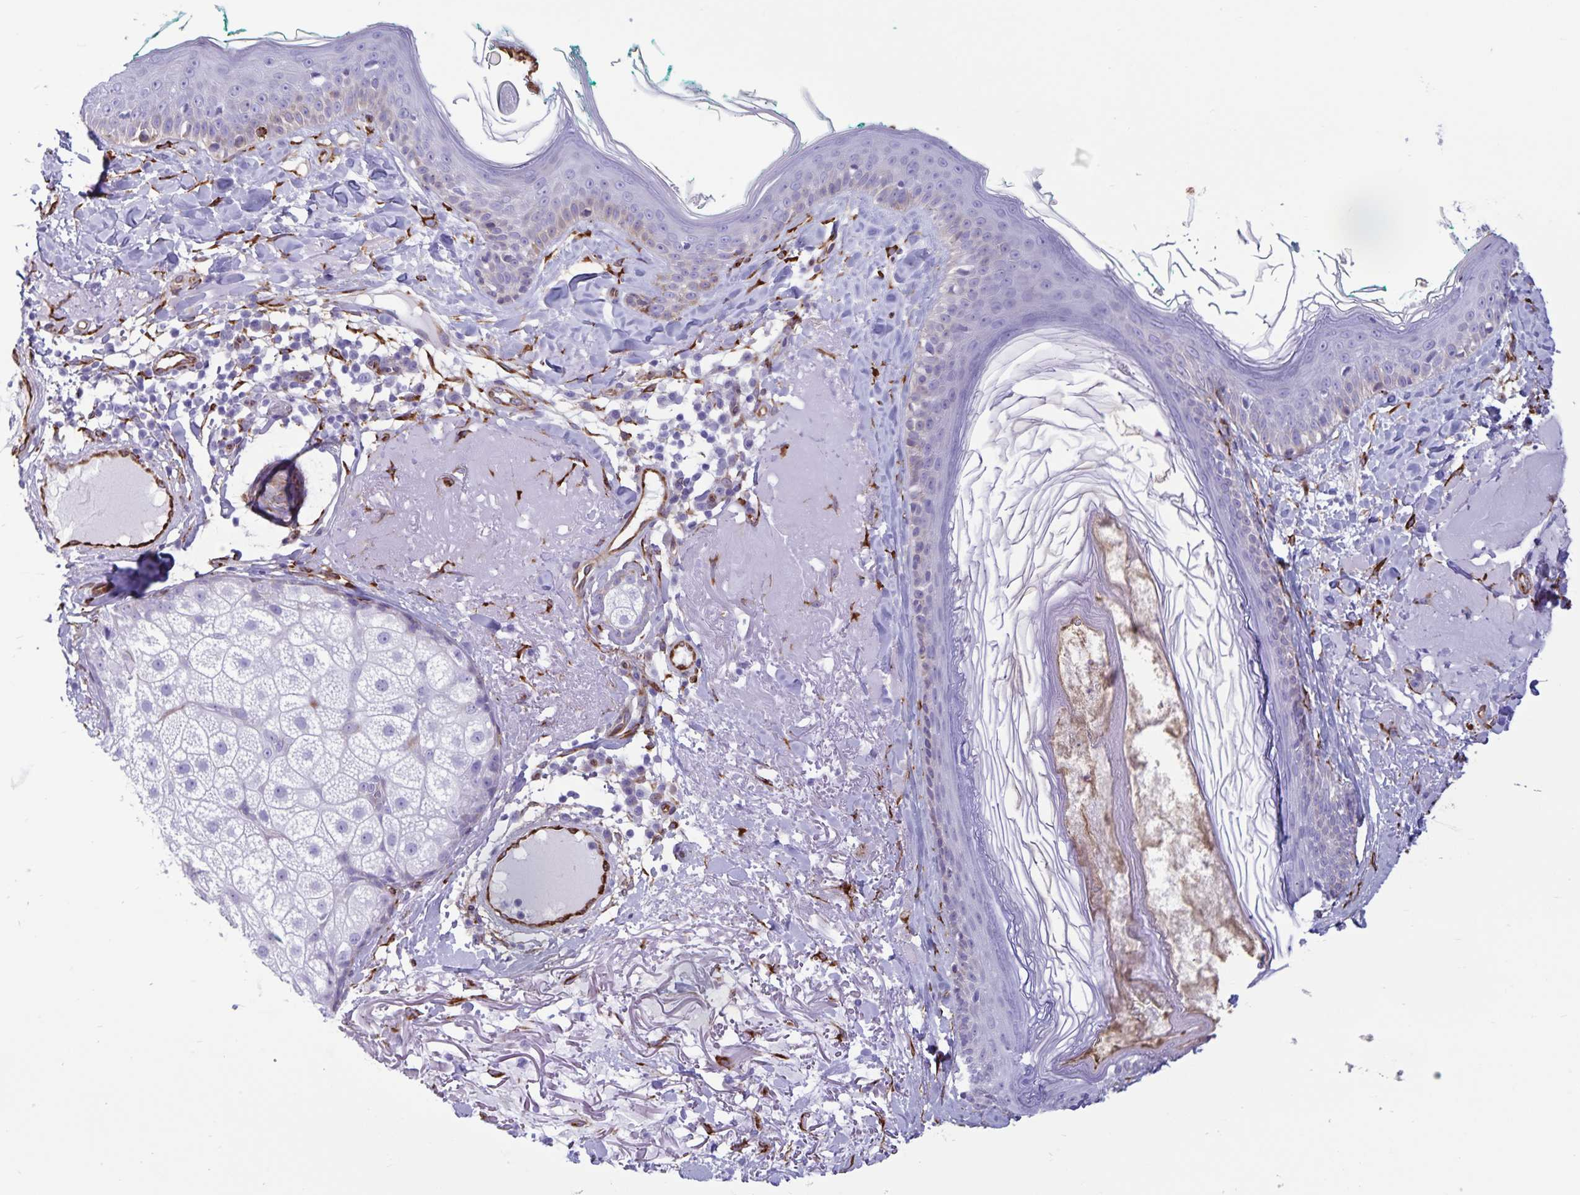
{"staining": {"intensity": "moderate", "quantity": ">75%", "location": "cytoplasmic/membranous"}, "tissue": "skin", "cell_type": "Fibroblasts", "image_type": "normal", "snomed": [{"axis": "morphology", "description": "Normal tissue, NOS"}, {"axis": "topography", "description": "Skin"}], "caption": "Unremarkable skin was stained to show a protein in brown. There is medium levels of moderate cytoplasmic/membranous staining in about >75% of fibroblasts.", "gene": "RCN1", "patient": {"sex": "male", "age": 73}}